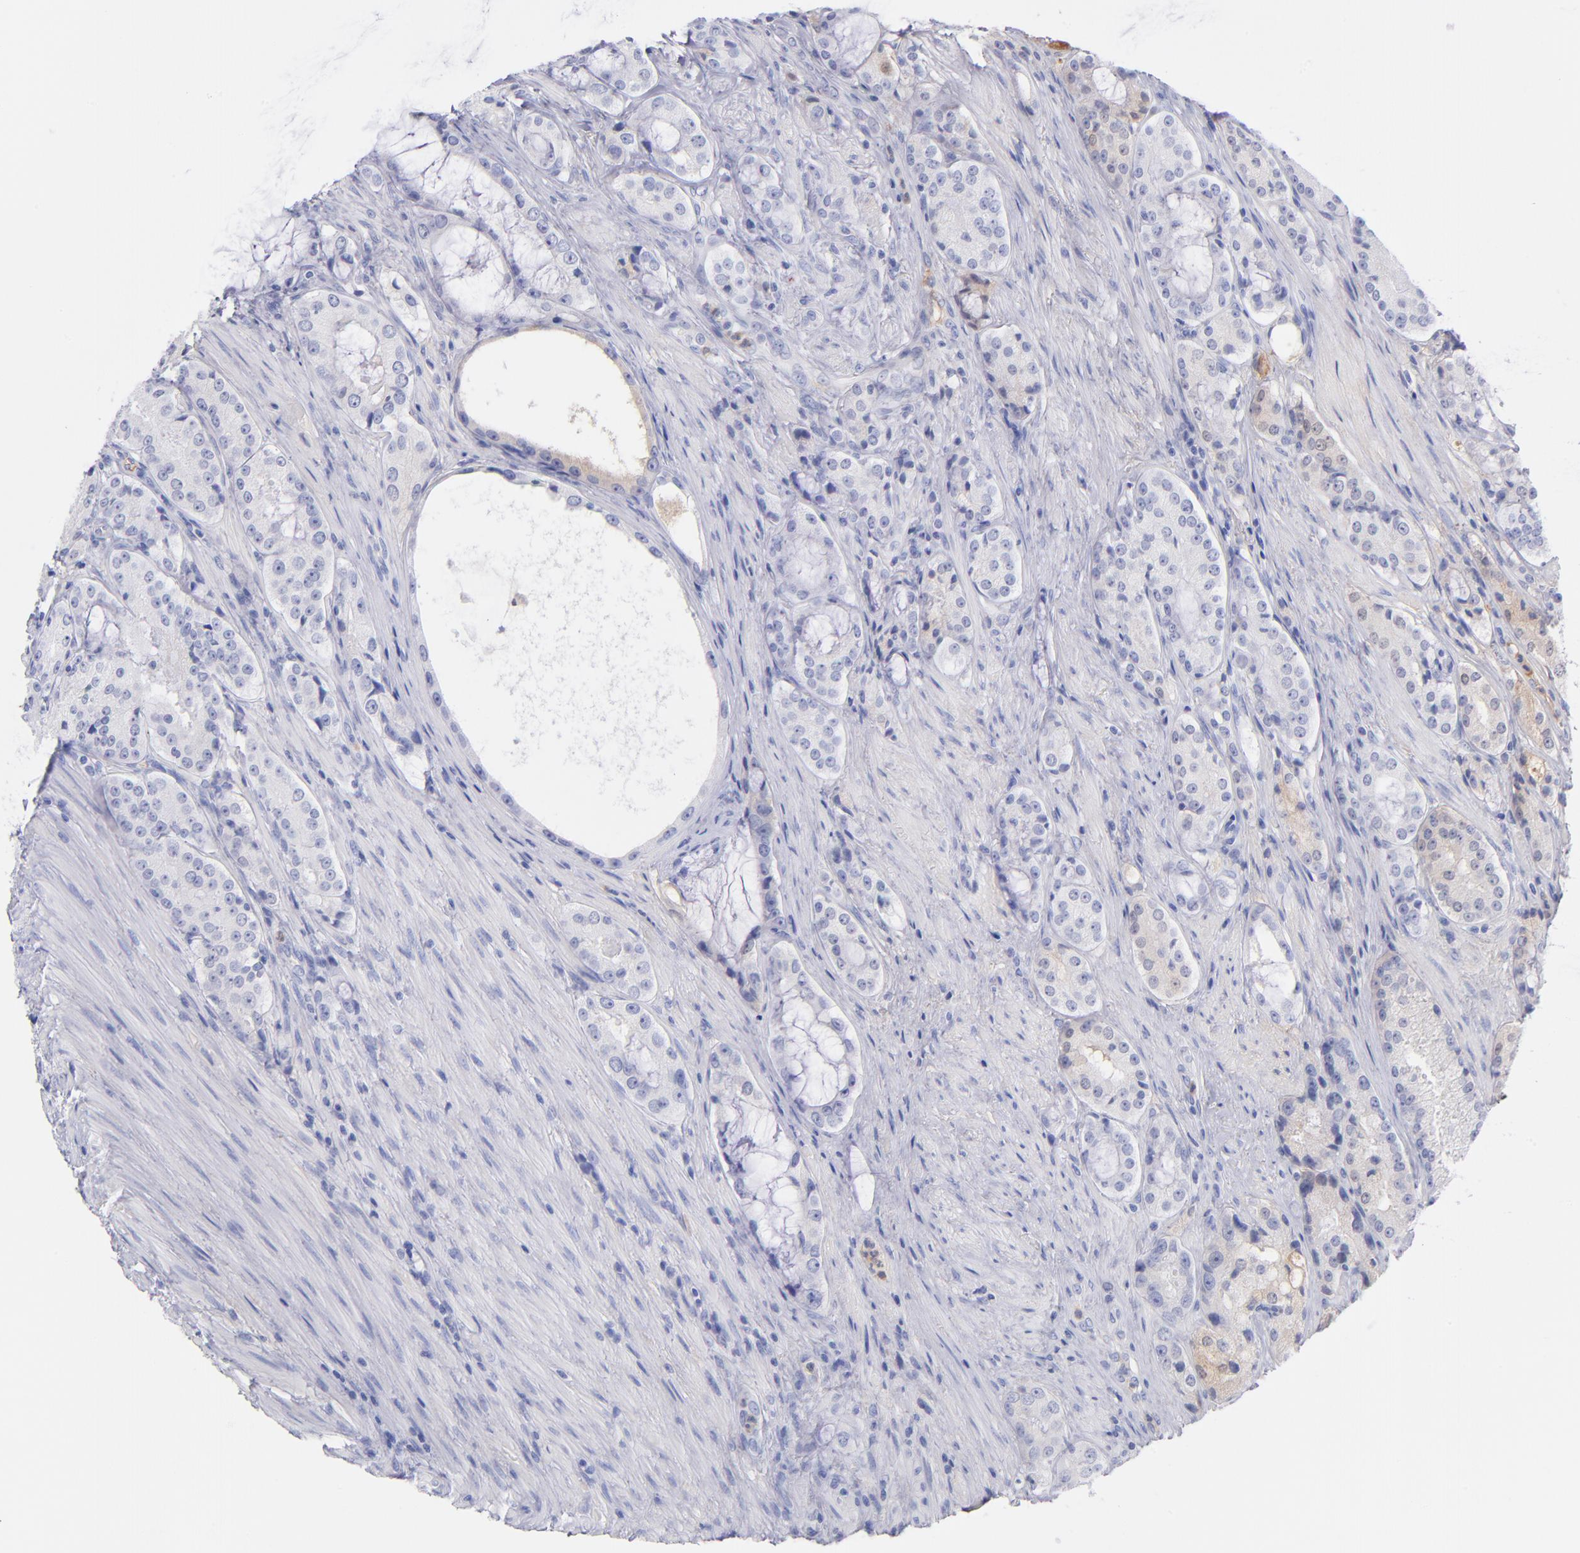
{"staining": {"intensity": "weak", "quantity": "<25%", "location": "cytoplasmic/membranous"}, "tissue": "prostate cancer", "cell_type": "Tumor cells", "image_type": "cancer", "snomed": [{"axis": "morphology", "description": "Adenocarcinoma, High grade"}, {"axis": "topography", "description": "Prostate"}], "caption": "This is an immunohistochemistry histopathology image of human prostate cancer. There is no expression in tumor cells.", "gene": "HP", "patient": {"sex": "male", "age": 72}}